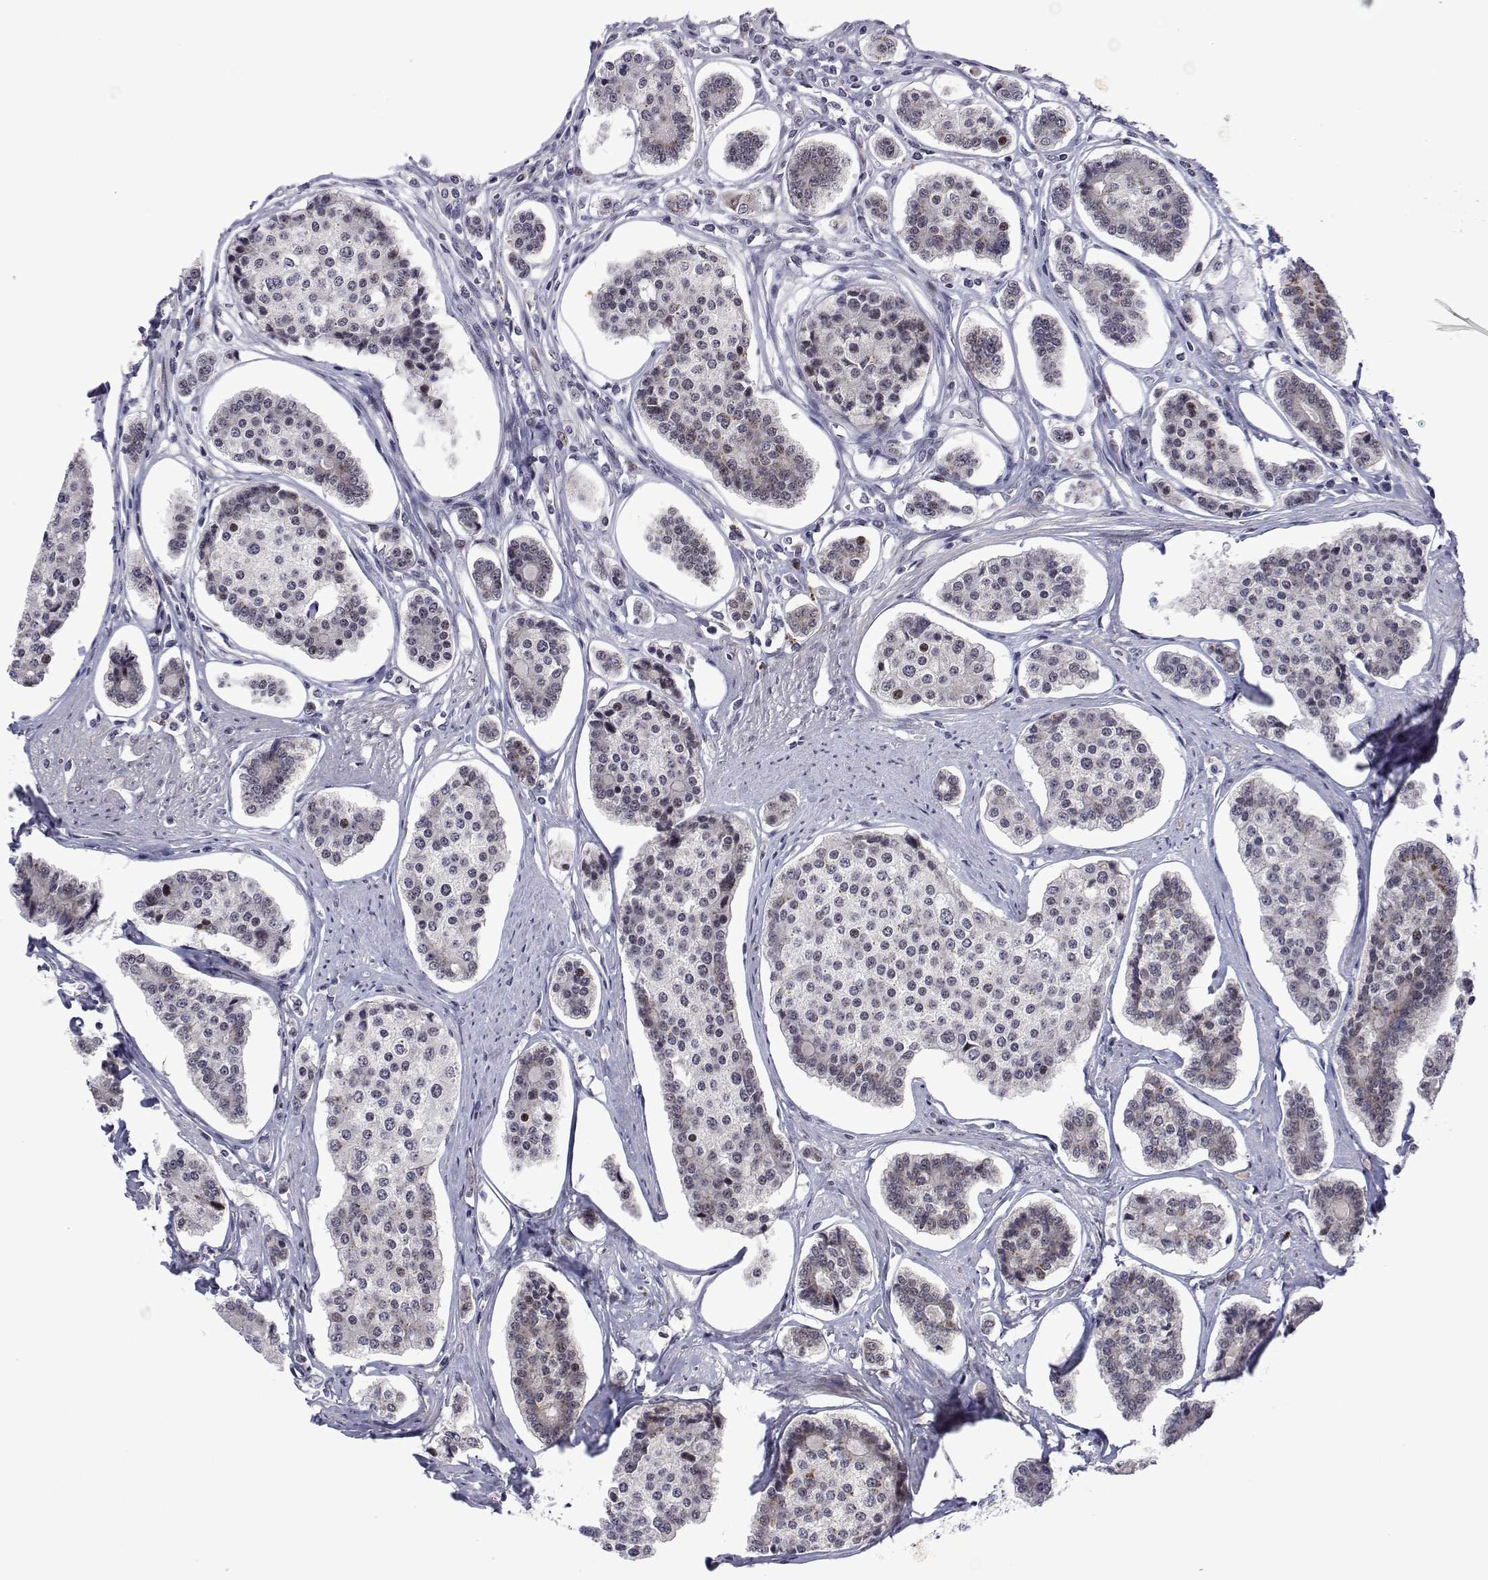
{"staining": {"intensity": "negative", "quantity": "none", "location": "none"}, "tissue": "carcinoid", "cell_type": "Tumor cells", "image_type": "cancer", "snomed": [{"axis": "morphology", "description": "Carcinoid, malignant, NOS"}, {"axis": "topography", "description": "Small intestine"}], "caption": "The immunohistochemistry (IHC) image has no significant staining in tumor cells of carcinoid (malignant) tissue.", "gene": "EFCAB3", "patient": {"sex": "female", "age": 65}}